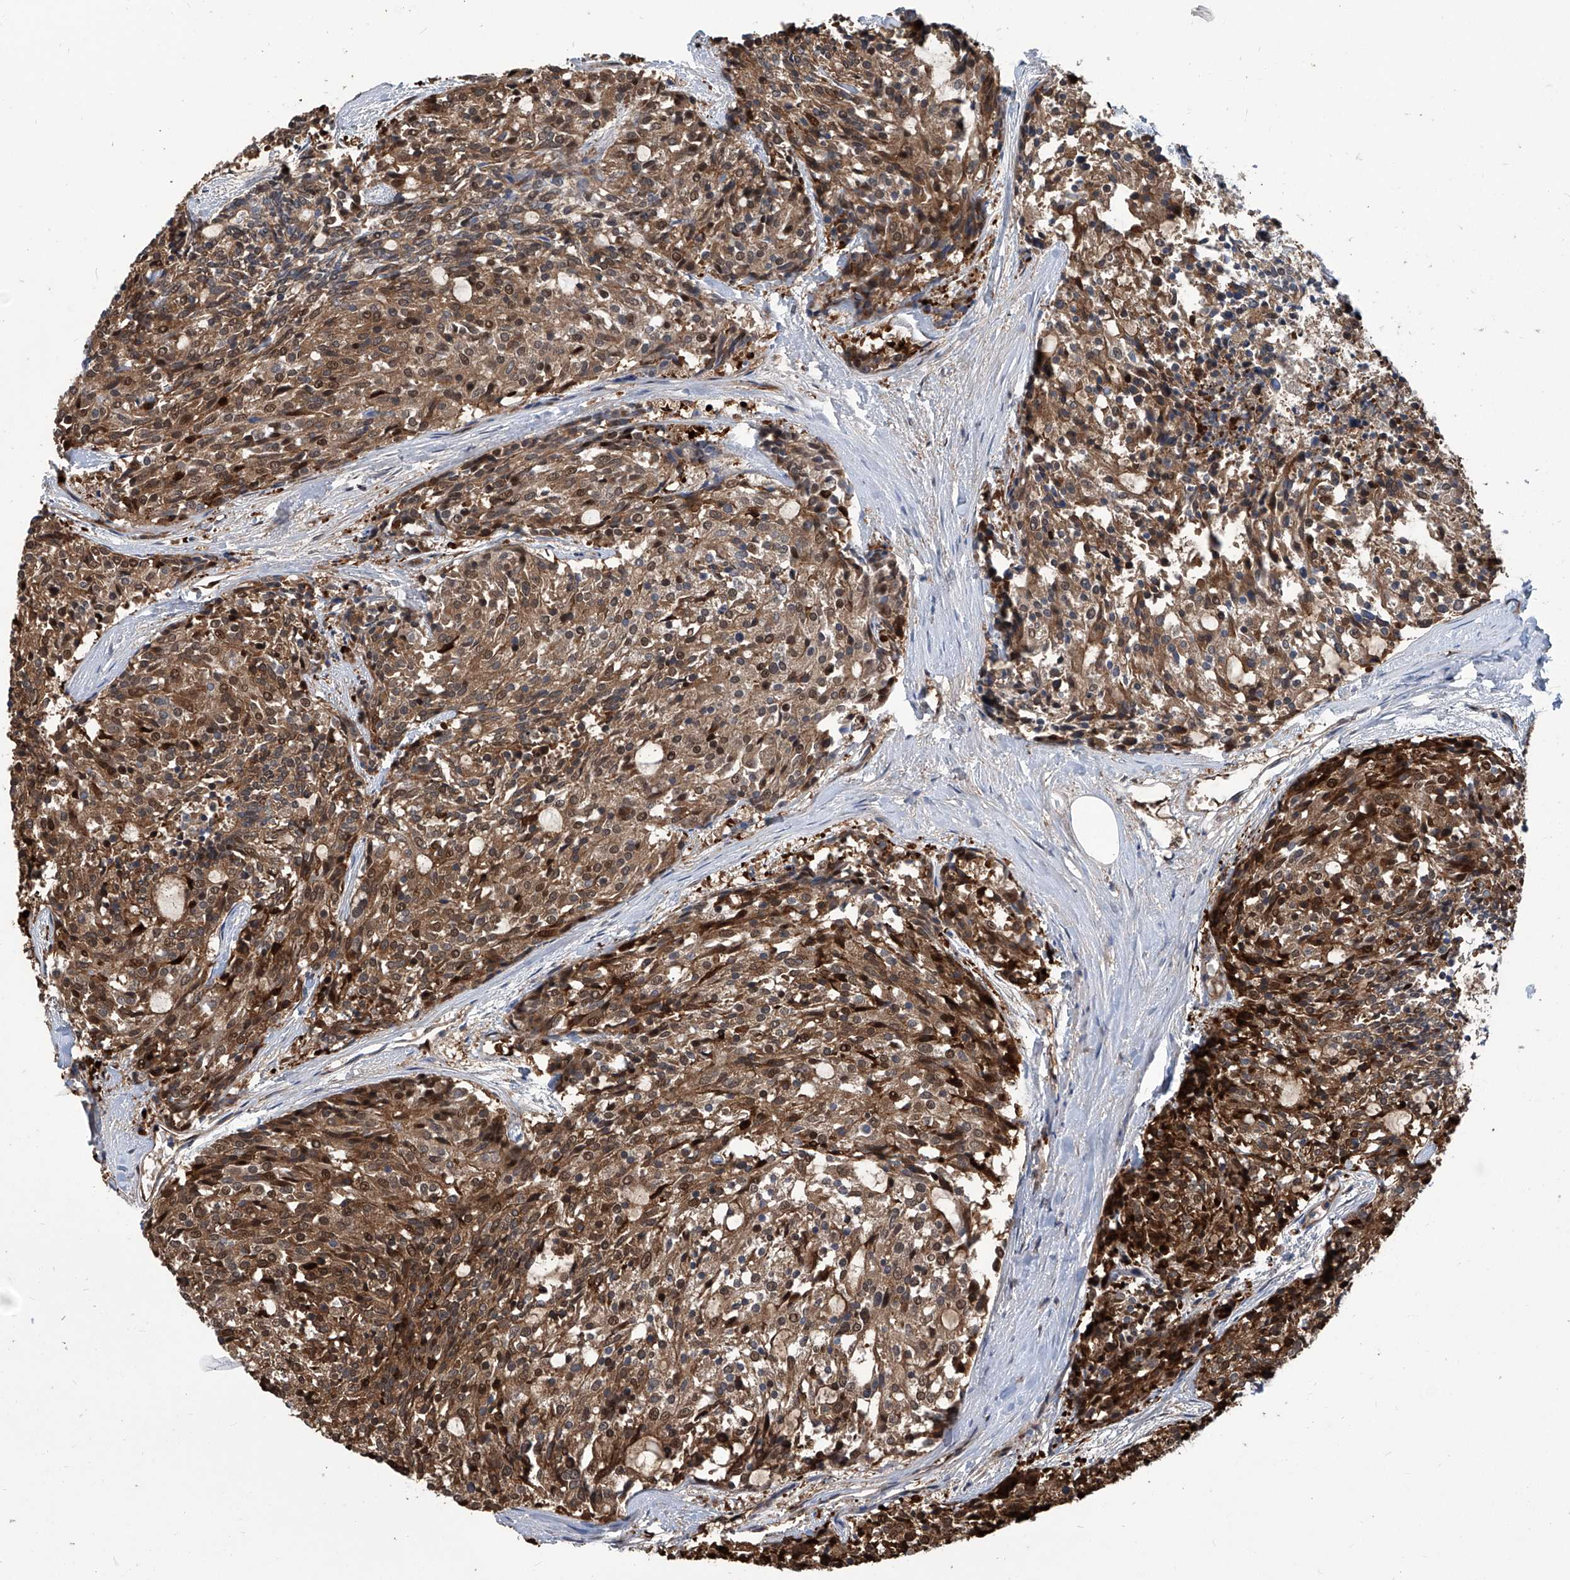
{"staining": {"intensity": "strong", "quantity": ">75%", "location": "cytoplasmic/membranous,nuclear"}, "tissue": "carcinoid", "cell_type": "Tumor cells", "image_type": "cancer", "snomed": [{"axis": "morphology", "description": "Carcinoid, malignant, NOS"}, {"axis": "topography", "description": "Pancreas"}], "caption": "Strong cytoplasmic/membranous and nuclear positivity for a protein is appreciated in about >75% of tumor cells of carcinoid using immunohistochemistry (IHC).", "gene": "PSMB1", "patient": {"sex": "female", "age": 54}}